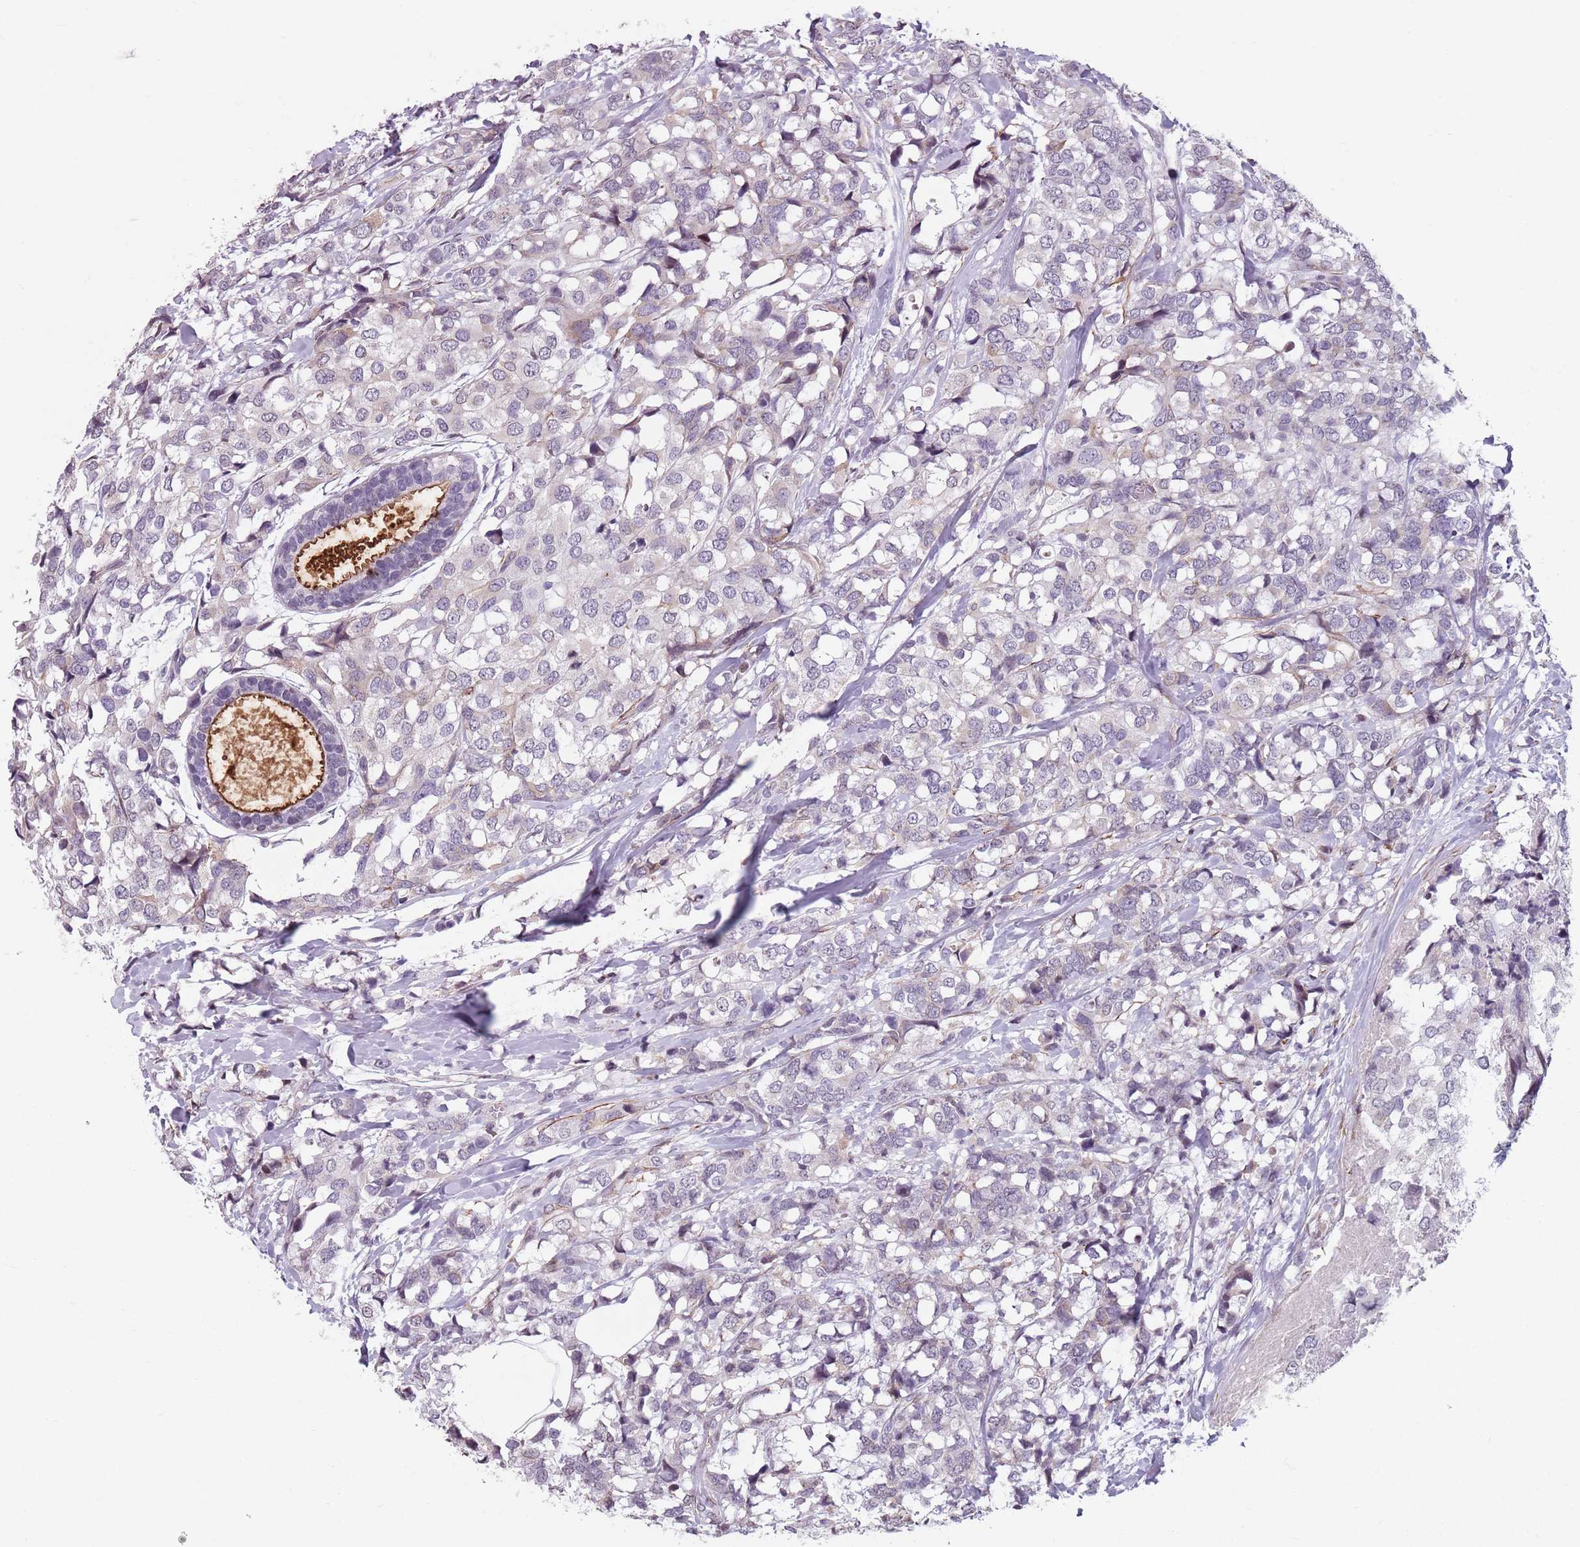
{"staining": {"intensity": "negative", "quantity": "none", "location": "none"}, "tissue": "breast cancer", "cell_type": "Tumor cells", "image_type": "cancer", "snomed": [{"axis": "morphology", "description": "Lobular carcinoma"}, {"axis": "topography", "description": "Breast"}], "caption": "Photomicrograph shows no protein expression in tumor cells of breast lobular carcinoma tissue.", "gene": "TMC4", "patient": {"sex": "female", "age": 59}}